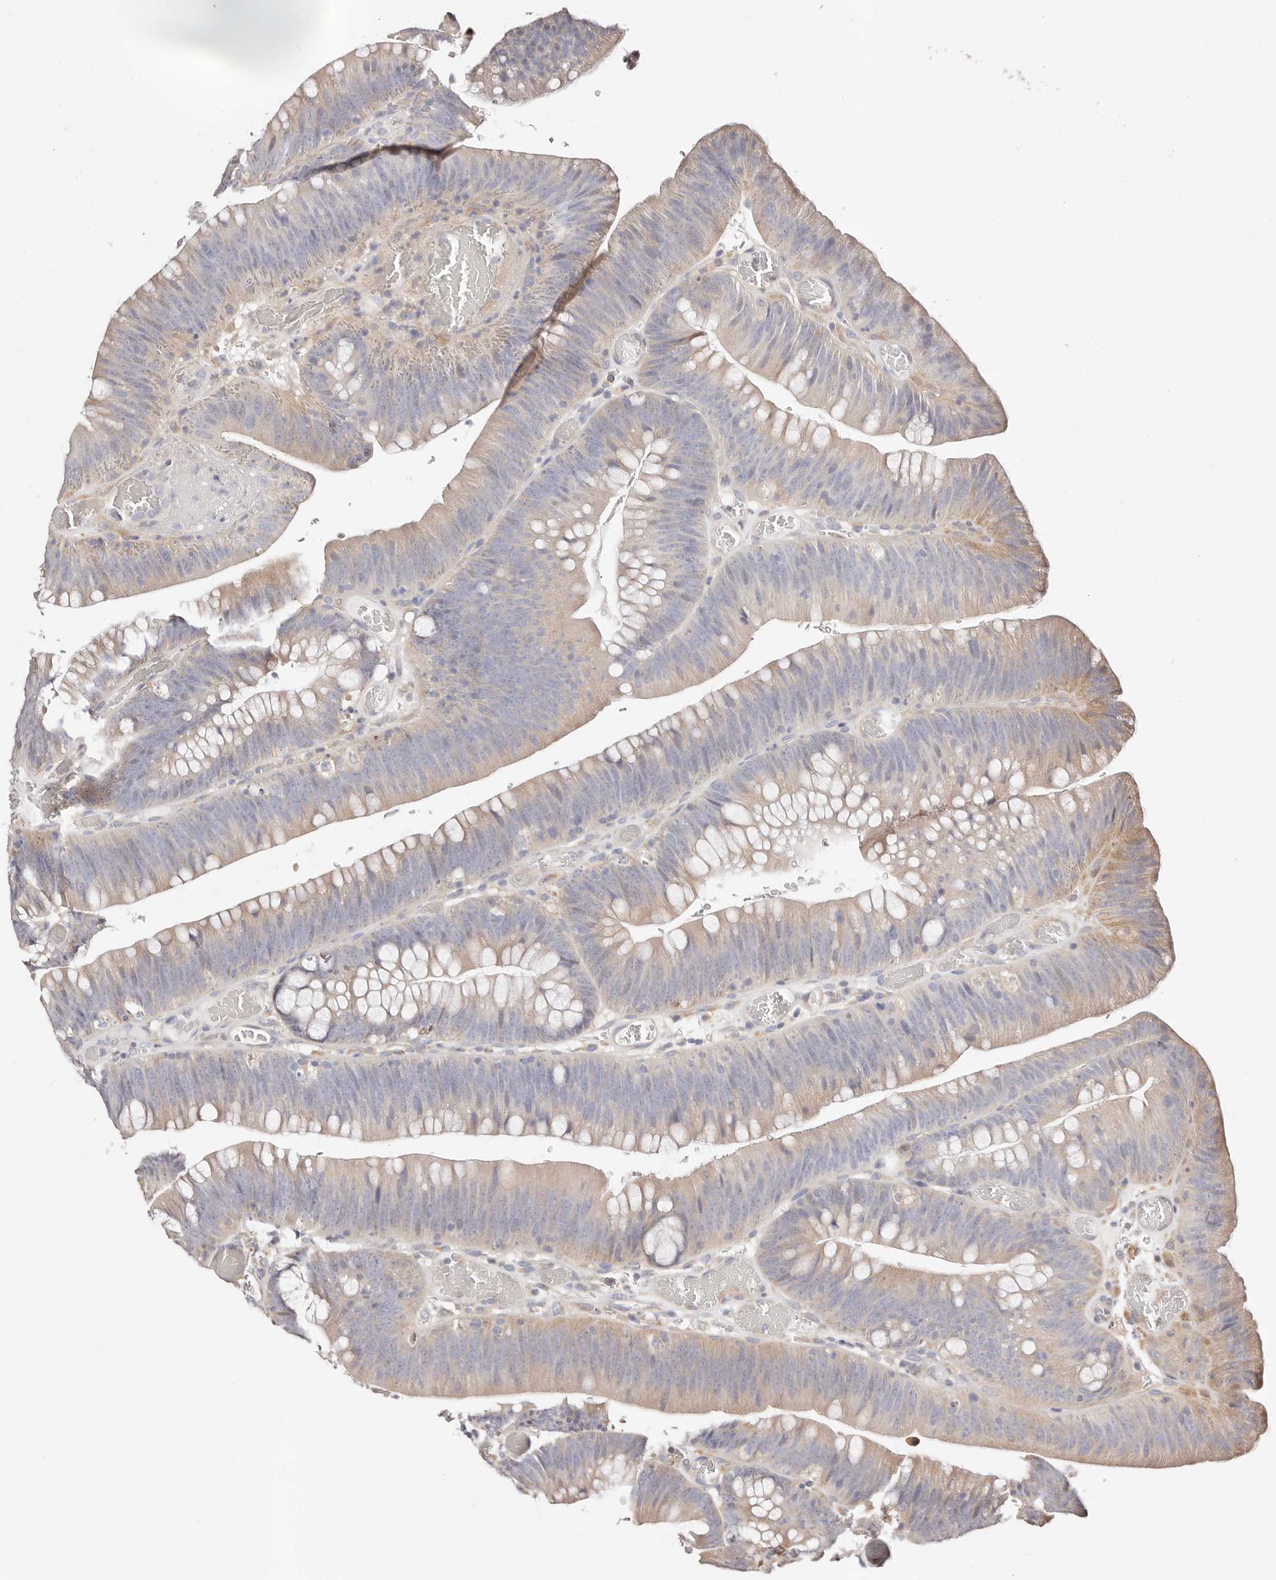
{"staining": {"intensity": "weak", "quantity": "<25%", "location": "cytoplasmic/membranous"}, "tissue": "colorectal cancer", "cell_type": "Tumor cells", "image_type": "cancer", "snomed": [{"axis": "morphology", "description": "Normal tissue, NOS"}, {"axis": "topography", "description": "Colon"}], "caption": "This is an IHC histopathology image of colorectal cancer. There is no expression in tumor cells.", "gene": "MAPK1", "patient": {"sex": "female", "age": 82}}